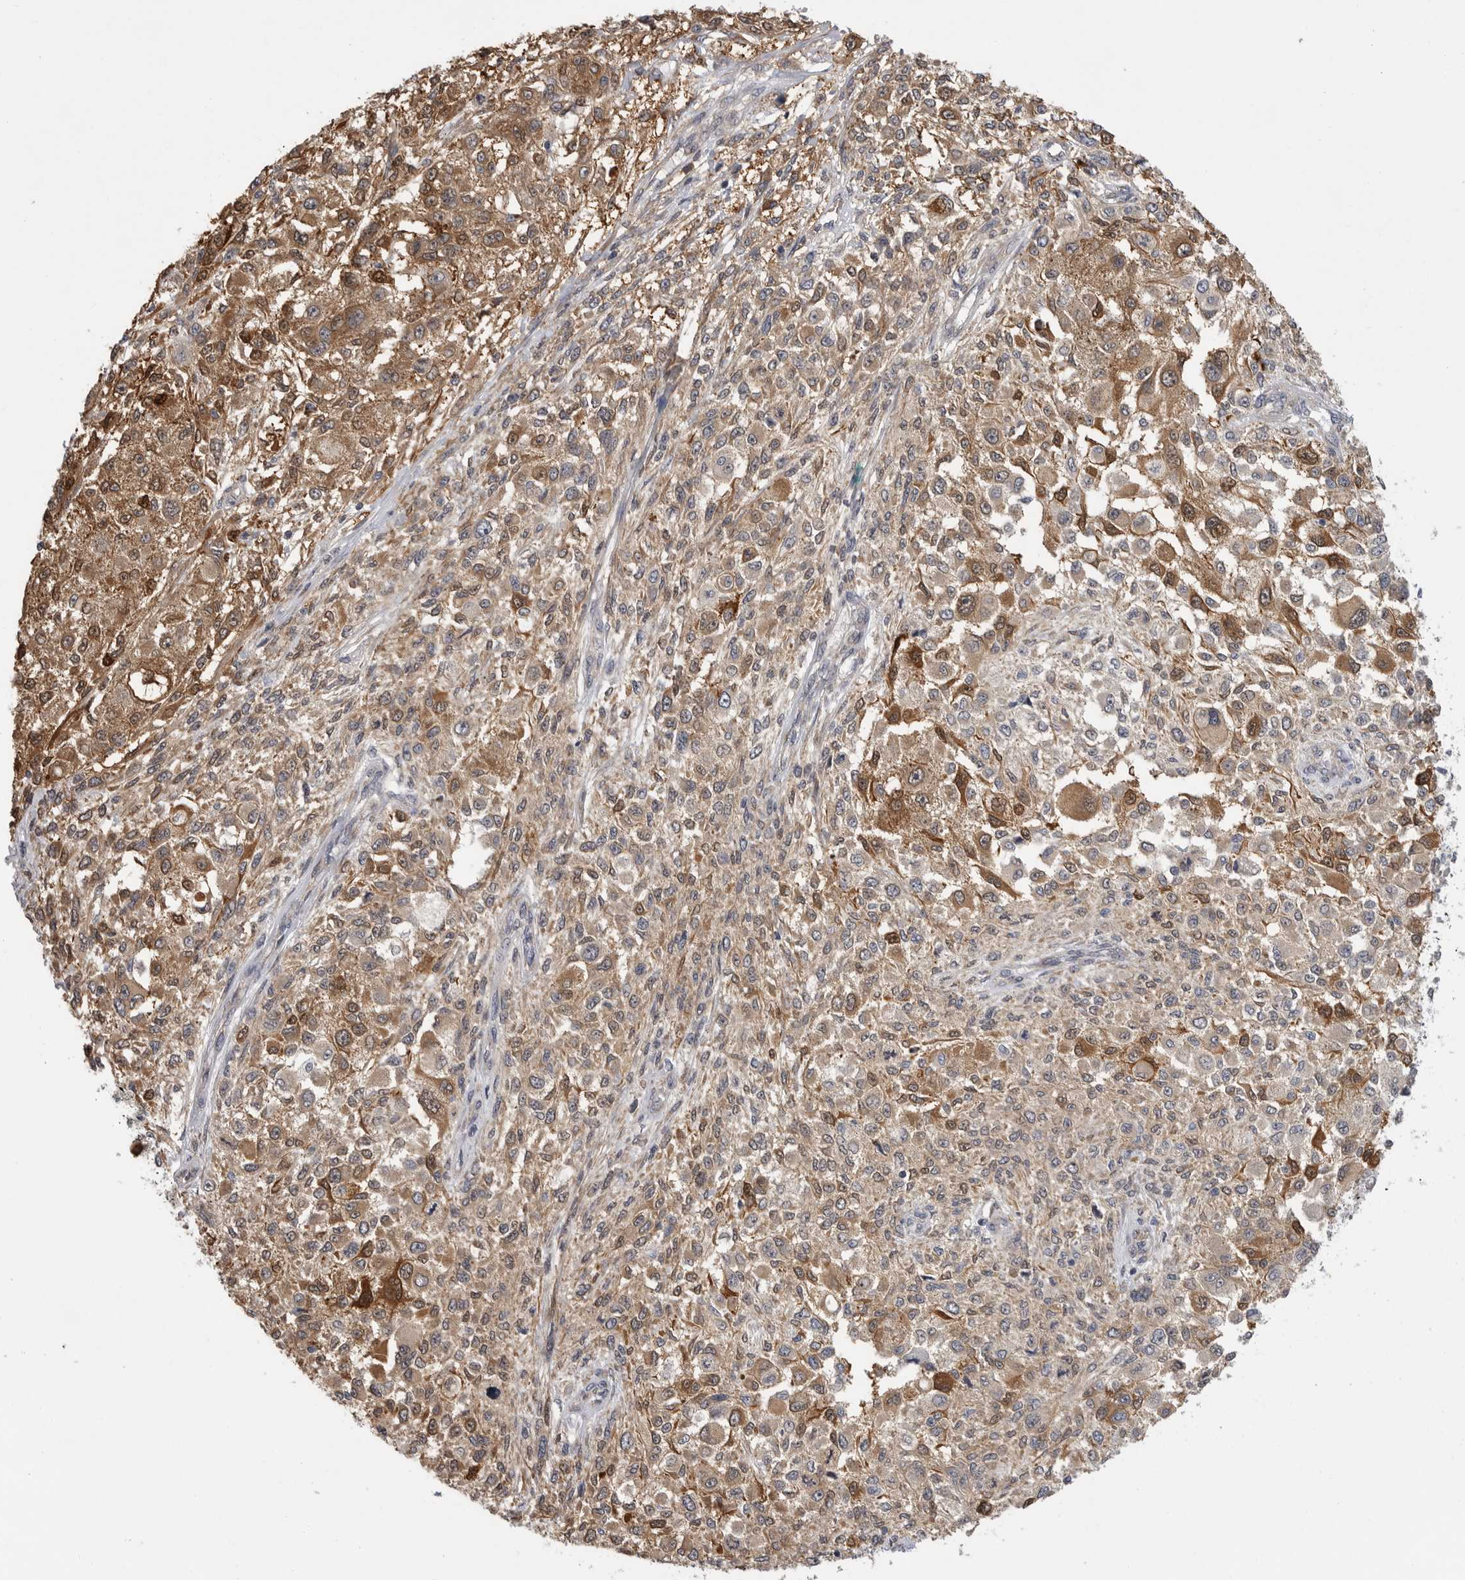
{"staining": {"intensity": "moderate", "quantity": ">75%", "location": "cytoplasmic/membranous"}, "tissue": "melanoma", "cell_type": "Tumor cells", "image_type": "cancer", "snomed": [{"axis": "morphology", "description": "Necrosis, NOS"}, {"axis": "morphology", "description": "Malignant melanoma, NOS"}, {"axis": "topography", "description": "Skin"}], "caption": "An immunohistochemistry micrograph of neoplastic tissue is shown. Protein staining in brown highlights moderate cytoplasmic/membranous positivity in melanoma within tumor cells. The protein is shown in brown color, while the nuclei are stained blue.", "gene": "FBXO43", "patient": {"sex": "female", "age": 87}}